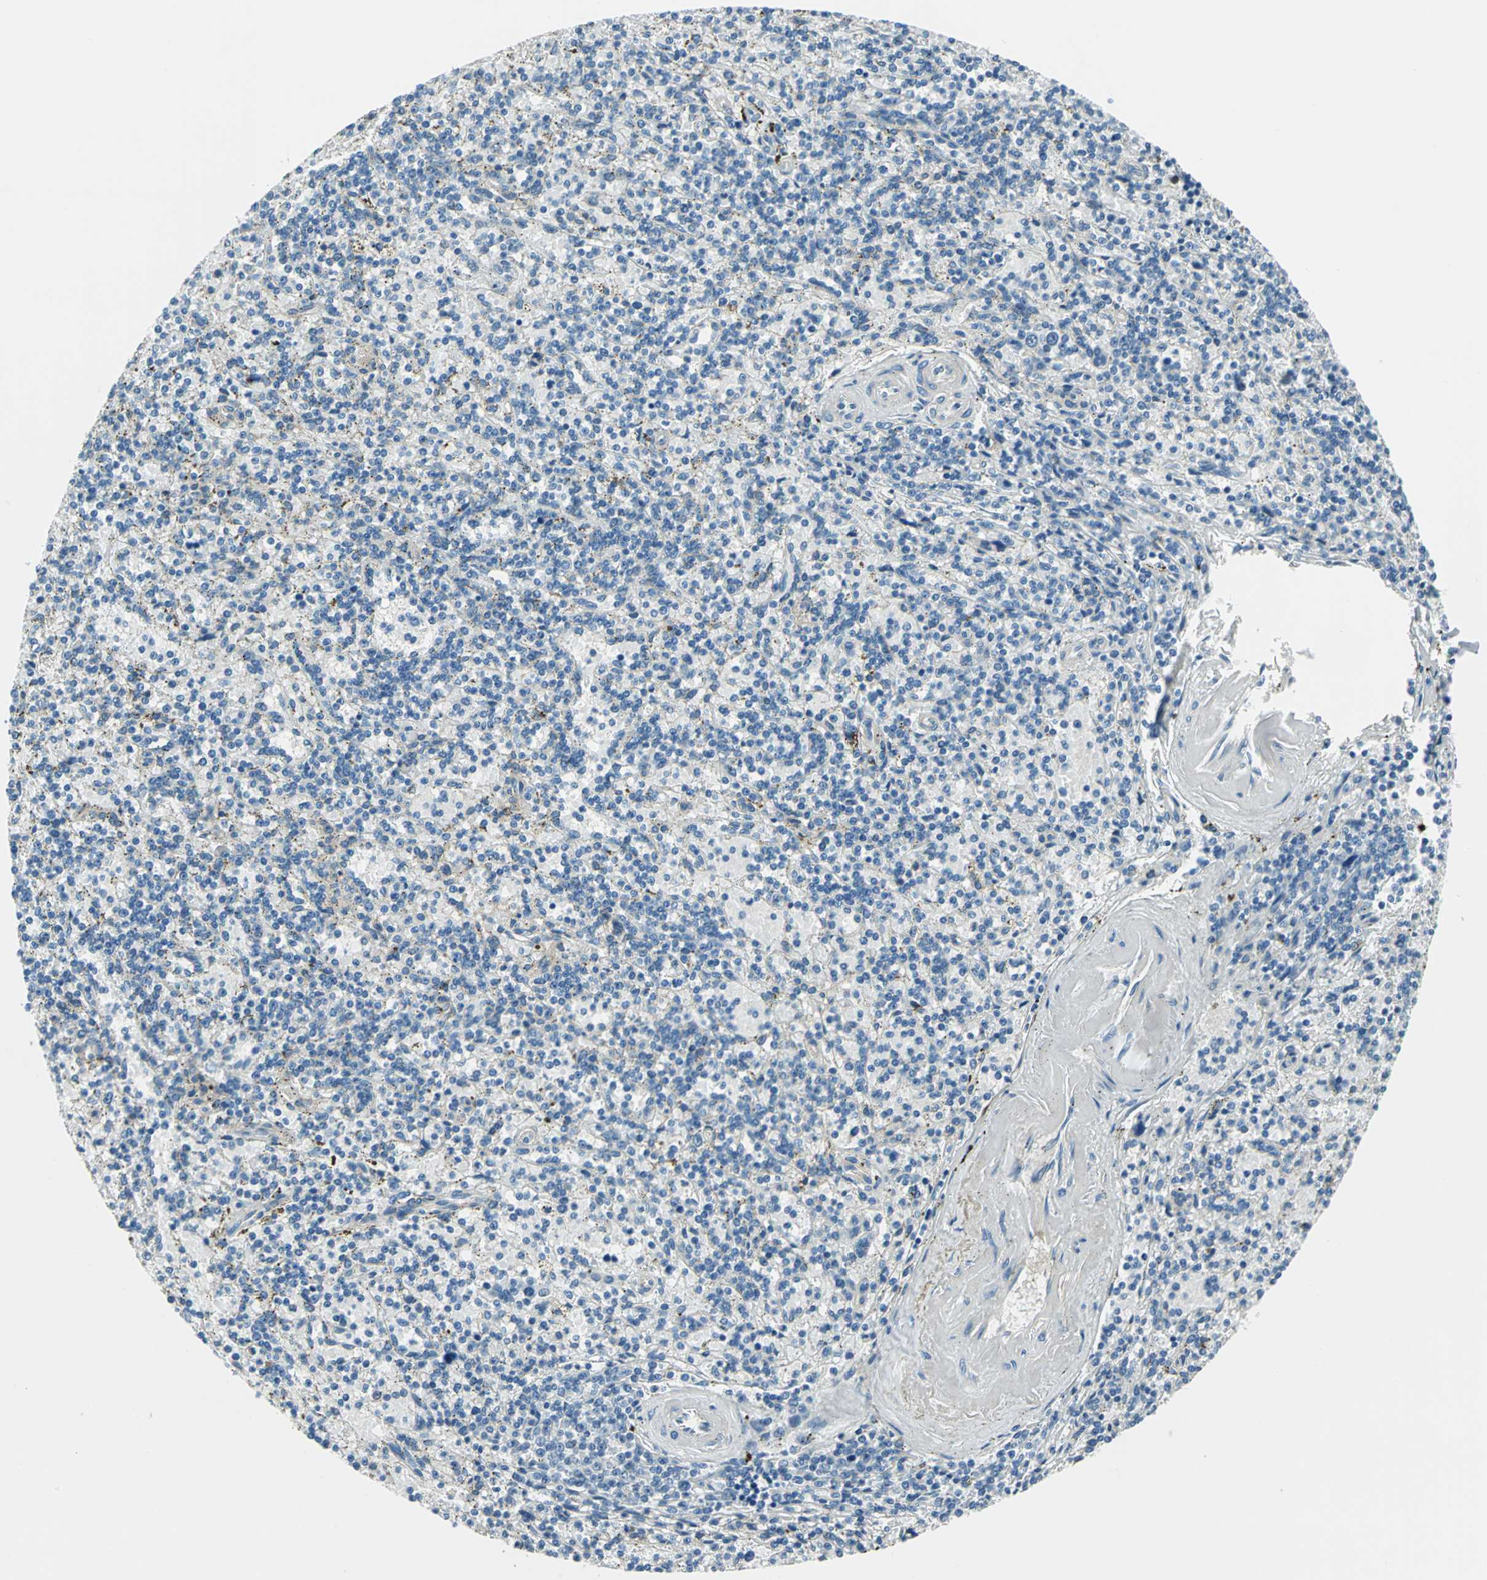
{"staining": {"intensity": "negative", "quantity": "none", "location": "none"}, "tissue": "lymphoma", "cell_type": "Tumor cells", "image_type": "cancer", "snomed": [{"axis": "morphology", "description": "Malignant lymphoma, non-Hodgkin's type, Low grade"}, {"axis": "topography", "description": "Spleen"}], "caption": "The photomicrograph displays no significant expression in tumor cells of lymphoma.", "gene": "CDC42EP1", "patient": {"sex": "male", "age": 73}}